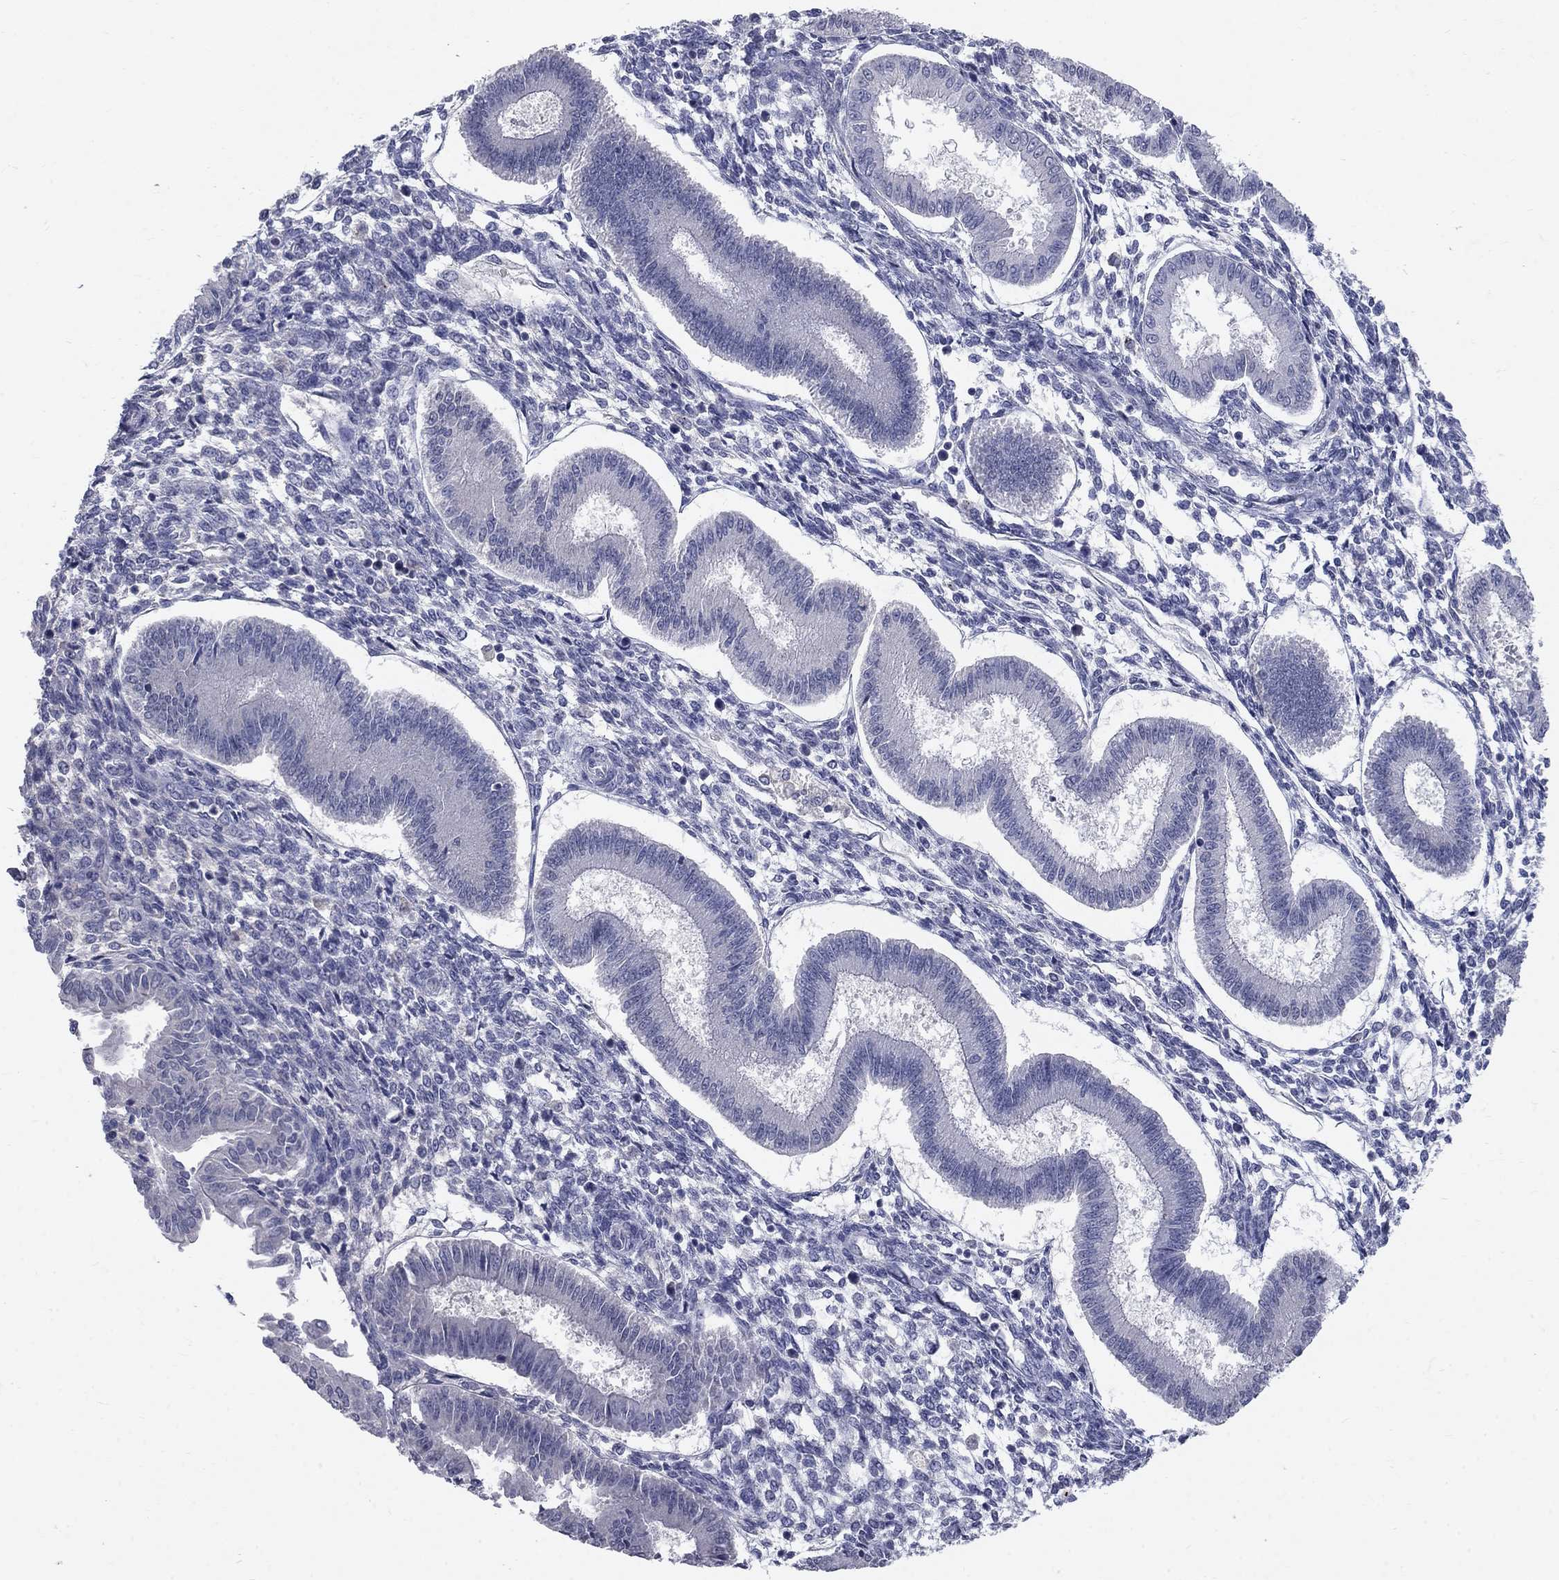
{"staining": {"intensity": "negative", "quantity": "none", "location": "none"}, "tissue": "endometrium", "cell_type": "Cells in endometrial stroma", "image_type": "normal", "snomed": [{"axis": "morphology", "description": "Normal tissue, NOS"}, {"axis": "topography", "description": "Endometrium"}], "caption": "A photomicrograph of endometrium stained for a protein exhibits no brown staining in cells in endometrial stroma. (Brightfield microscopy of DAB (3,3'-diaminobenzidine) immunohistochemistry at high magnification).", "gene": "PTH1R", "patient": {"sex": "female", "age": 43}}